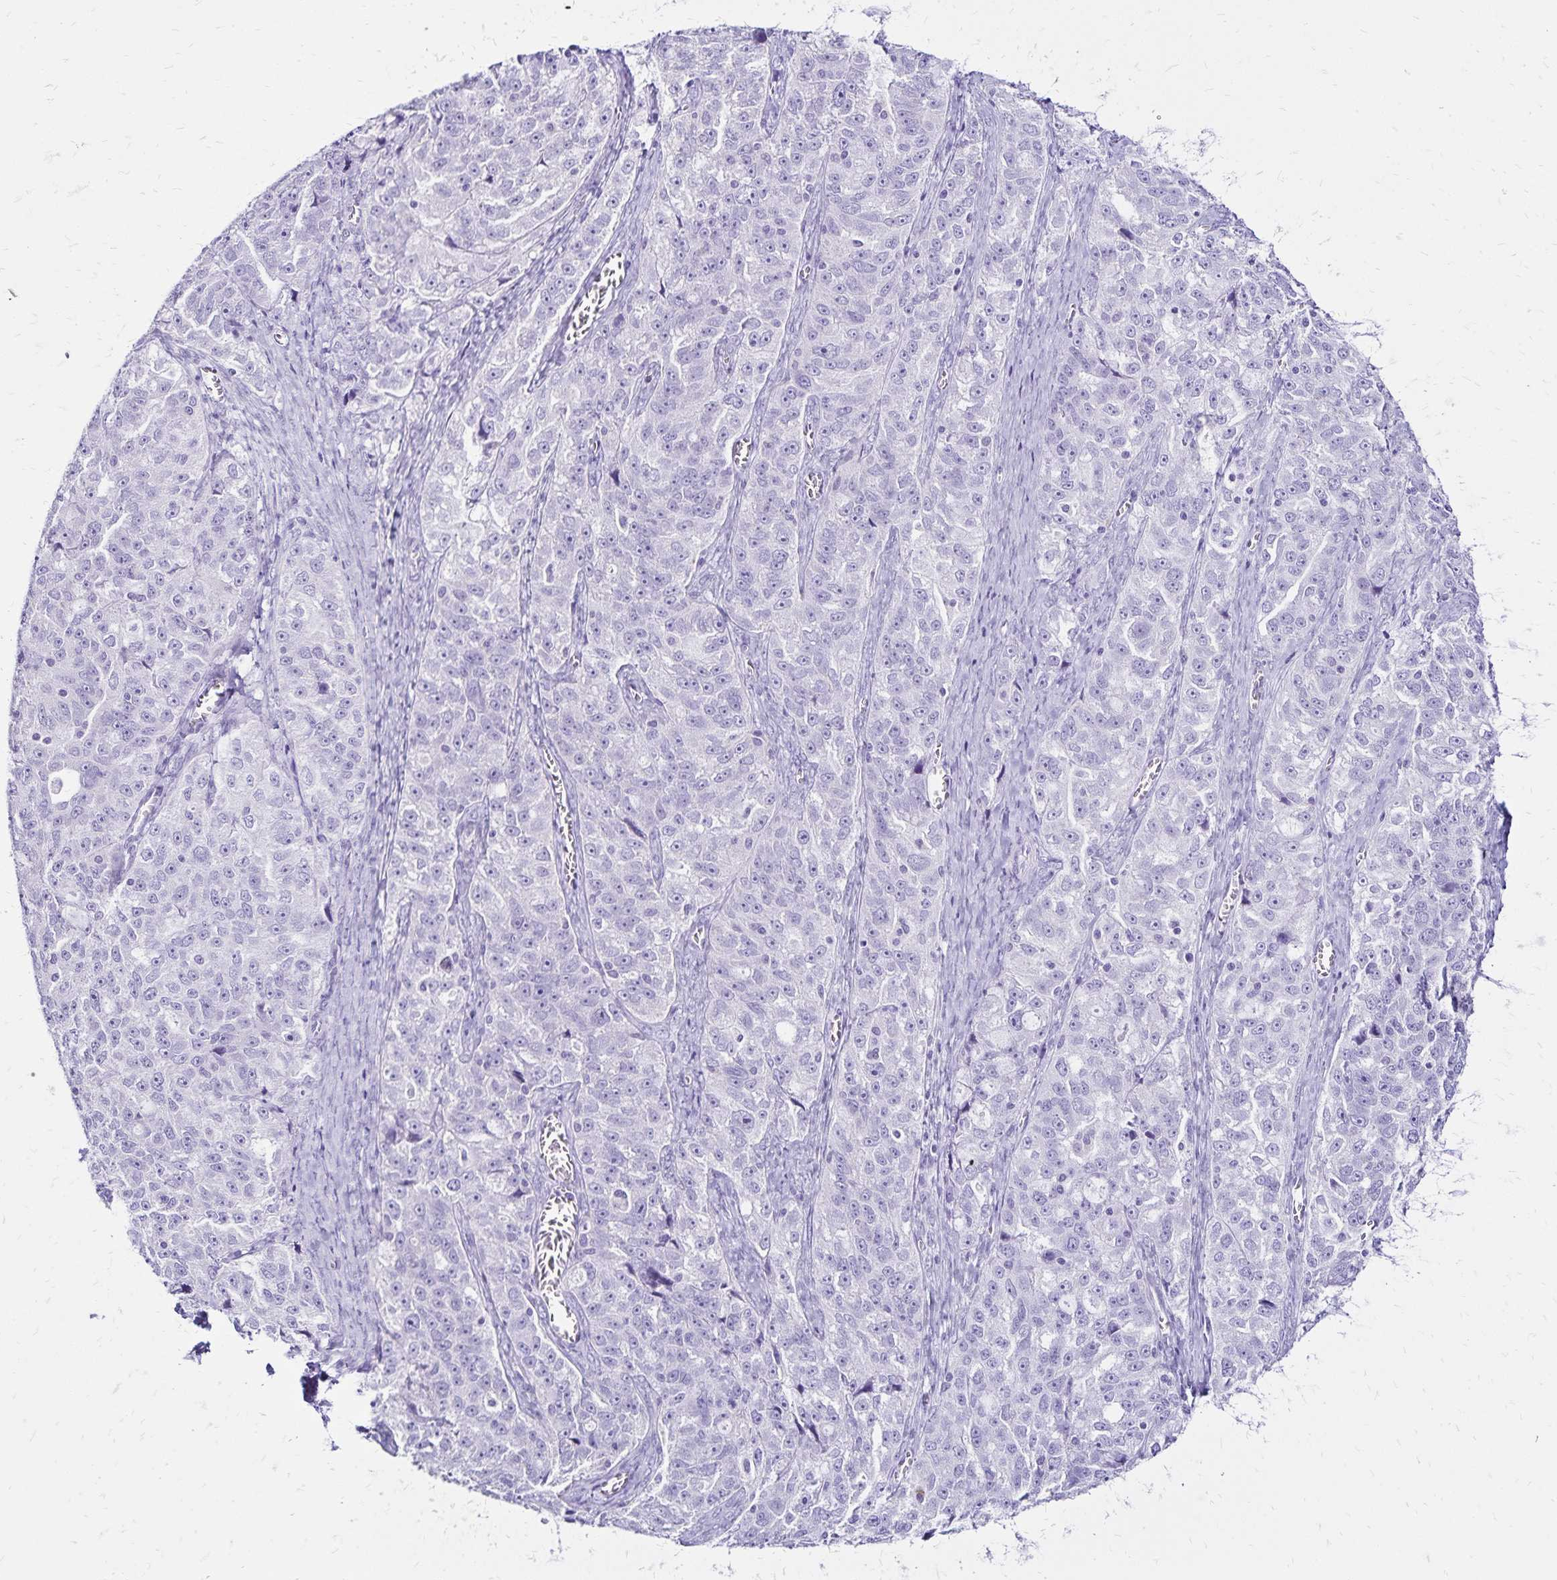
{"staining": {"intensity": "negative", "quantity": "none", "location": "none"}, "tissue": "ovarian cancer", "cell_type": "Tumor cells", "image_type": "cancer", "snomed": [{"axis": "morphology", "description": "Cystadenocarcinoma, serous, NOS"}, {"axis": "topography", "description": "Ovary"}], "caption": "A high-resolution photomicrograph shows immunohistochemistry staining of ovarian cancer (serous cystadenocarcinoma), which displays no significant expression in tumor cells.", "gene": "LIN28B", "patient": {"sex": "female", "age": 51}}